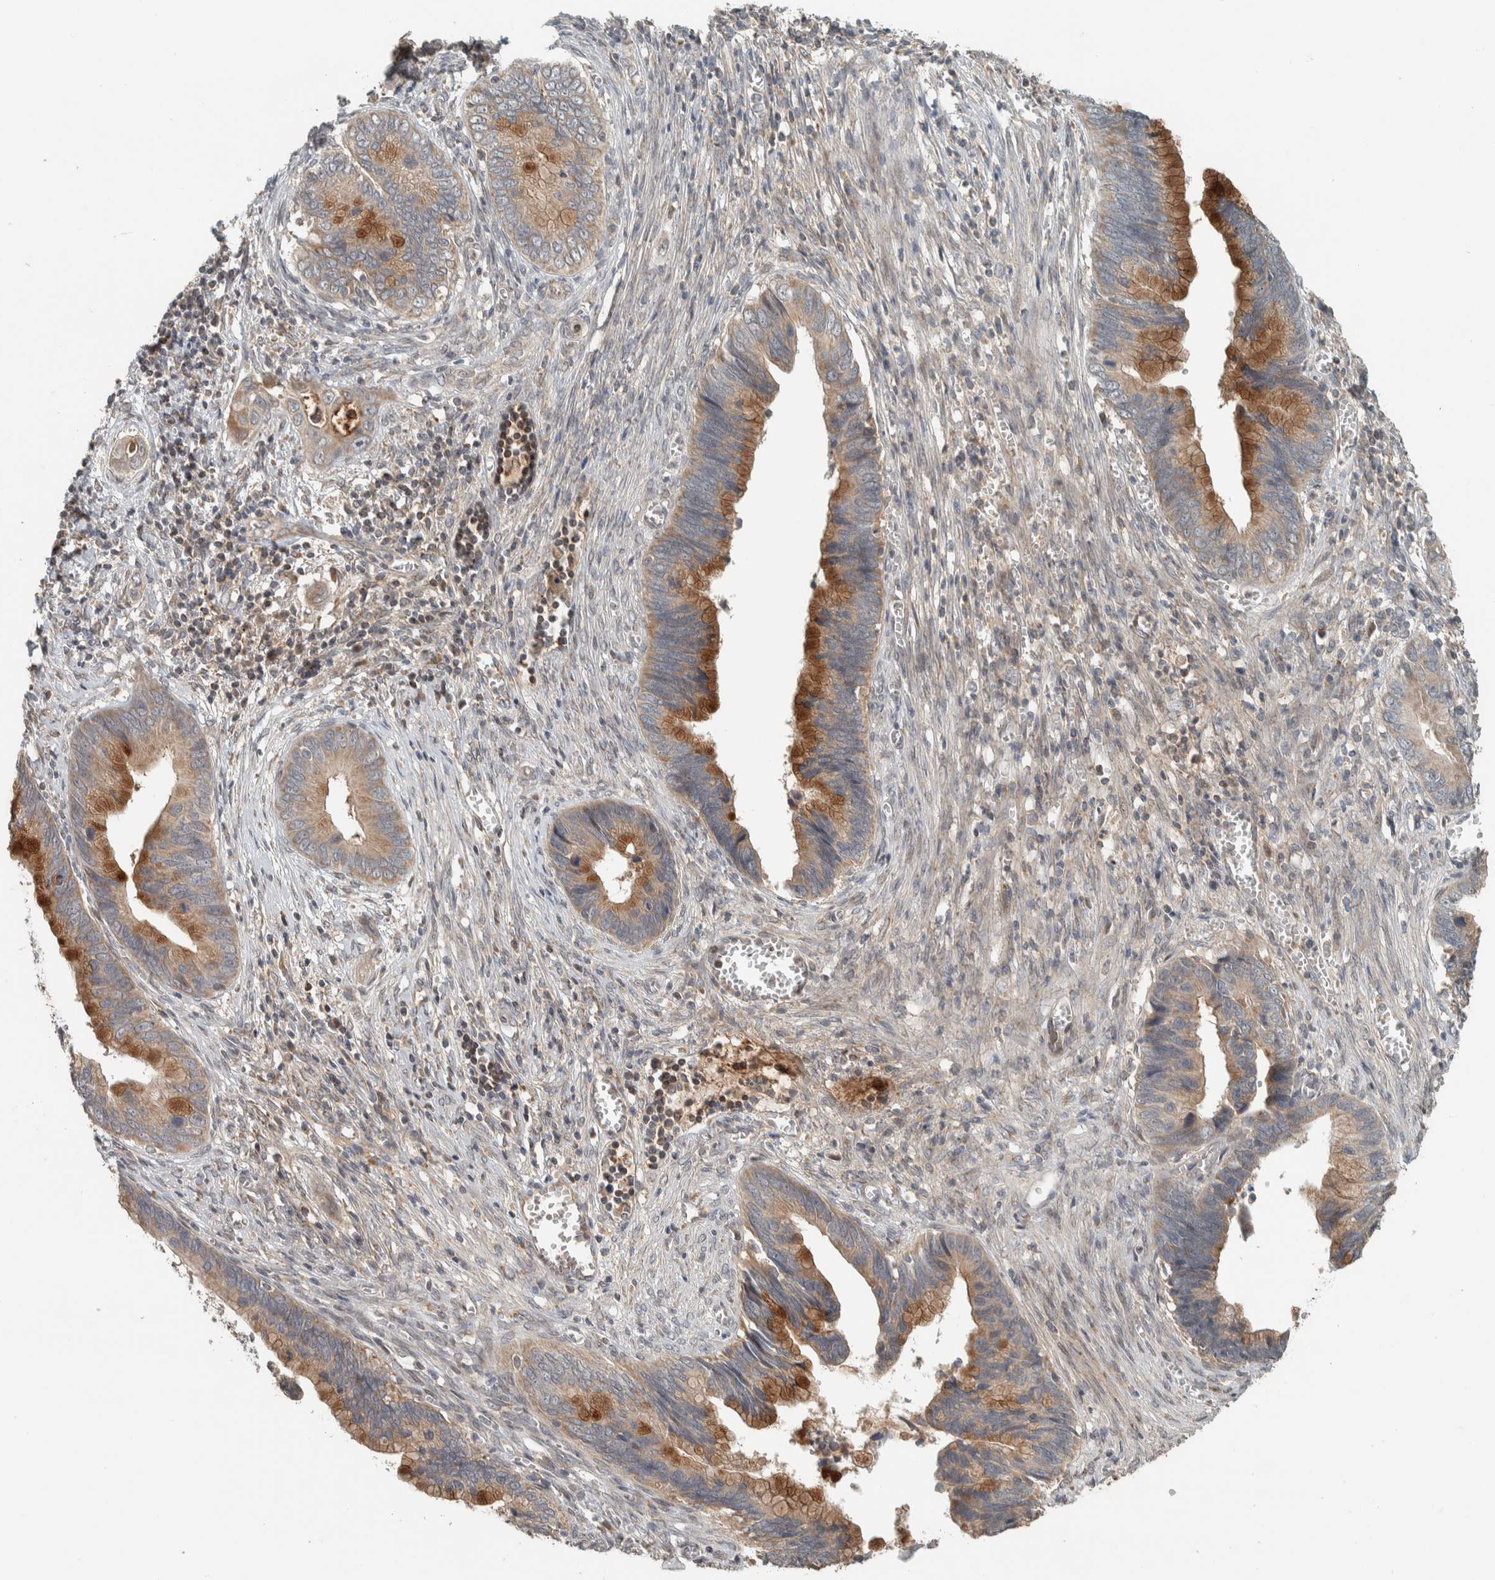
{"staining": {"intensity": "moderate", "quantity": ">75%", "location": "cytoplasmic/membranous"}, "tissue": "cervical cancer", "cell_type": "Tumor cells", "image_type": "cancer", "snomed": [{"axis": "morphology", "description": "Adenocarcinoma, NOS"}, {"axis": "topography", "description": "Cervix"}], "caption": "A histopathology image showing moderate cytoplasmic/membranous positivity in approximately >75% of tumor cells in cervical cancer (adenocarcinoma), as visualized by brown immunohistochemical staining.", "gene": "NBR1", "patient": {"sex": "female", "age": 44}}